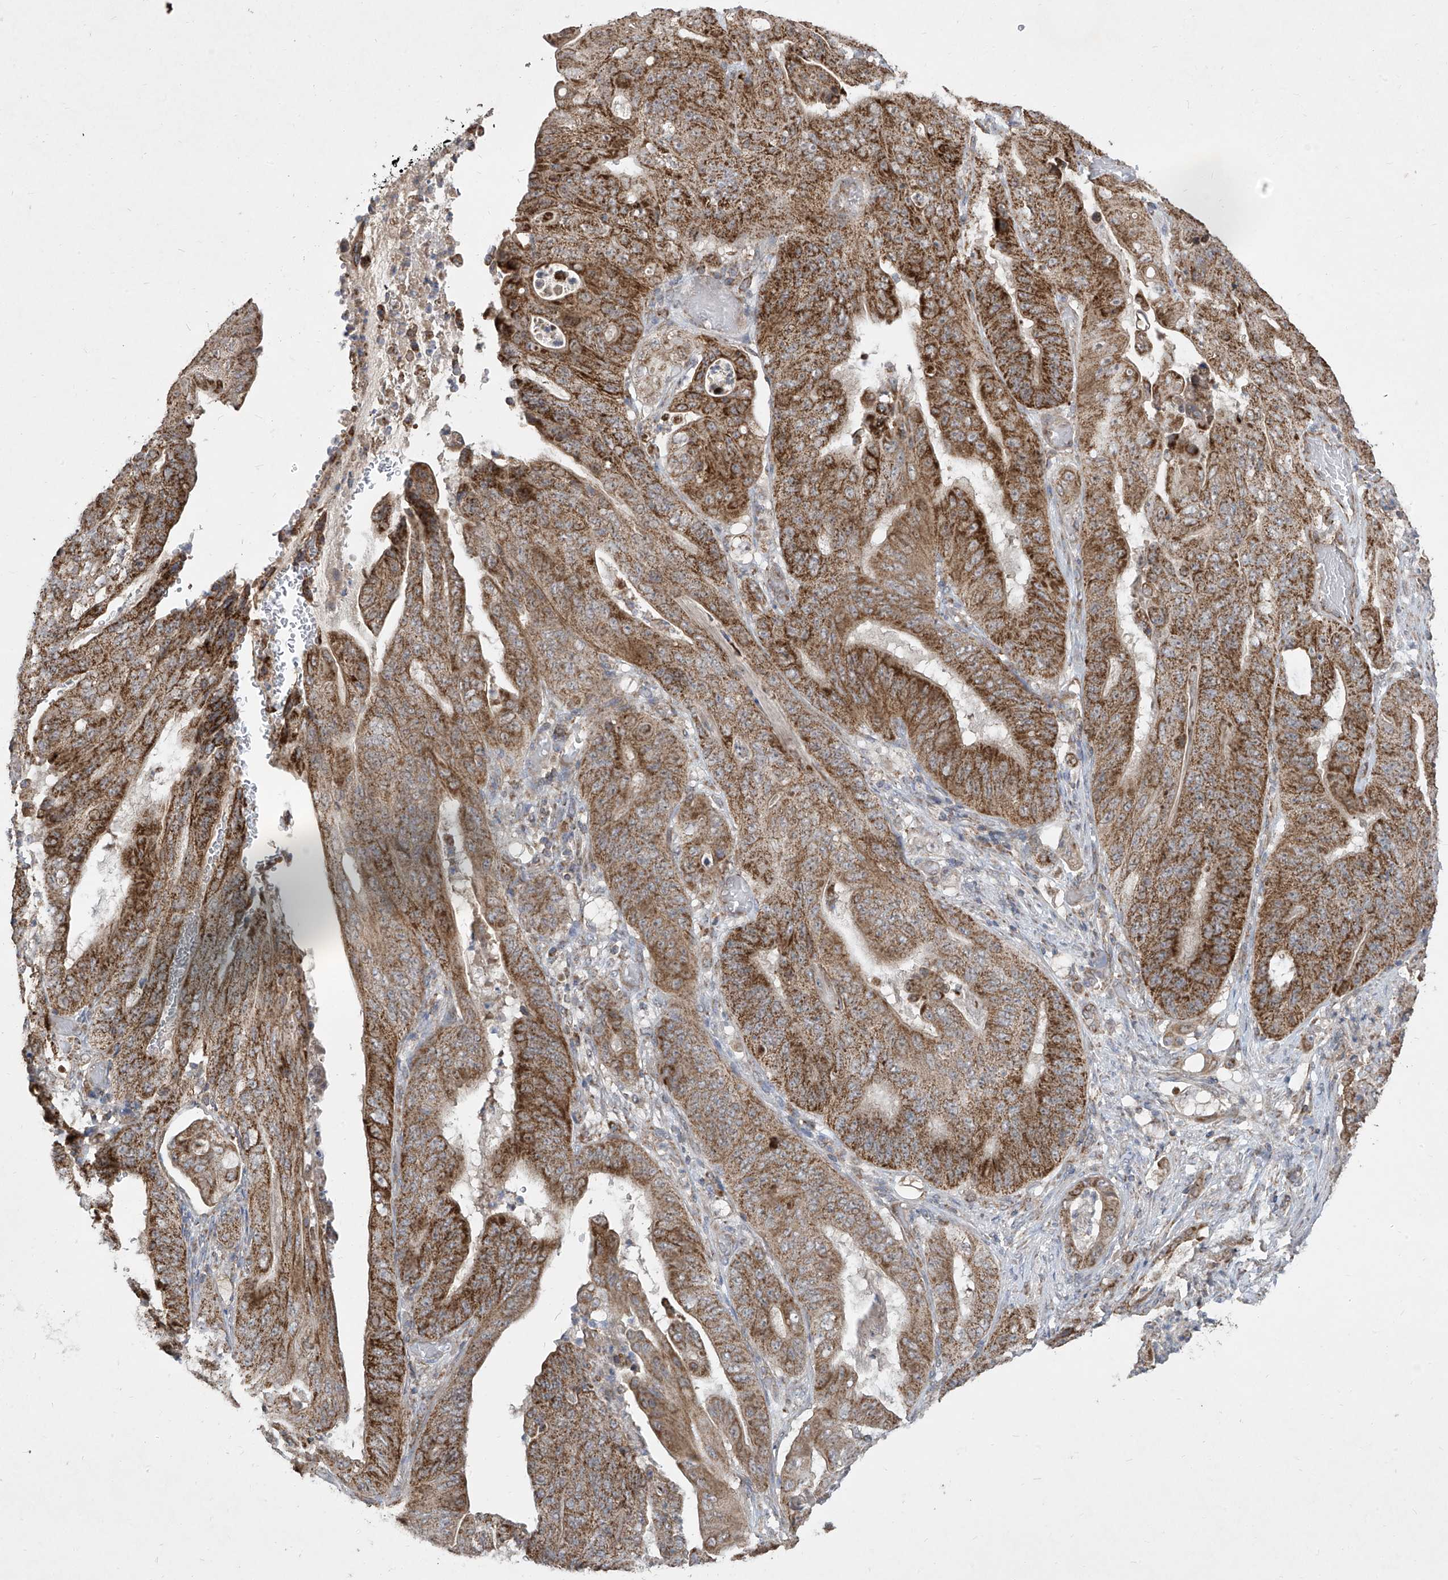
{"staining": {"intensity": "strong", "quantity": ">75%", "location": "cytoplasmic/membranous"}, "tissue": "stomach cancer", "cell_type": "Tumor cells", "image_type": "cancer", "snomed": [{"axis": "morphology", "description": "Adenocarcinoma, NOS"}, {"axis": "topography", "description": "Stomach"}], "caption": "This is a histology image of immunohistochemistry (IHC) staining of stomach cancer, which shows strong expression in the cytoplasmic/membranous of tumor cells.", "gene": "UQCC1", "patient": {"sex": "female", "age": 73}}